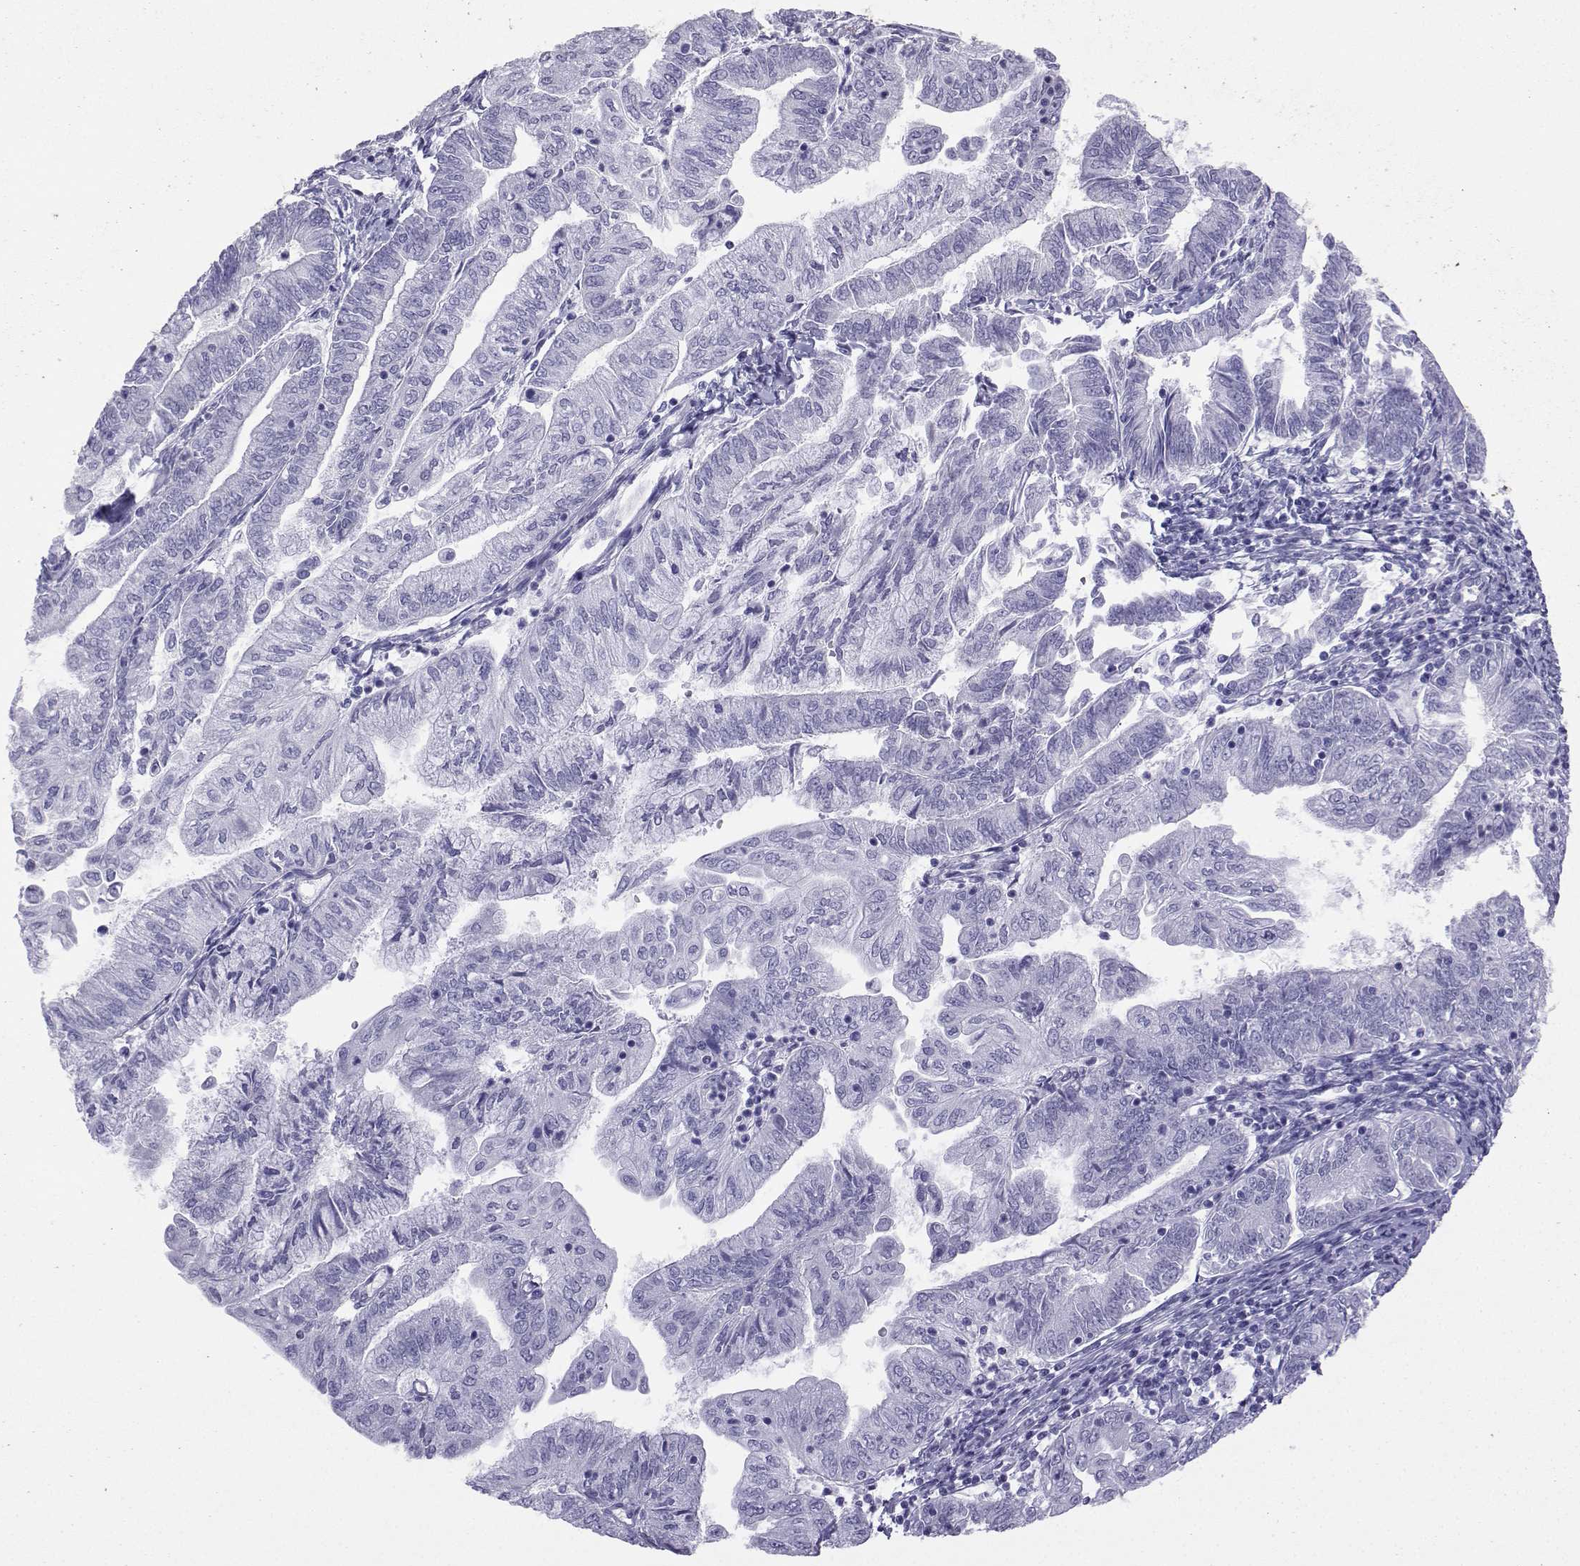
{"staining": {"intensity": "negative", "quantity": "none", "location": "none"}, "tissue": "endometrial cancer", "cell_type": "Tumor cells", "image_type": "cancer", "snomed": [{"axis": "morphology", "description": "Adenocarcinoma, NOS"}, {"axis": "topography", "description": "Endometrium"}], "caption": "The histopathology image demonstrates no staining of tumor cells in endometrial cancer.", "gene": "LORICRIN", "patient": {"sex": "female", "age": 55}}